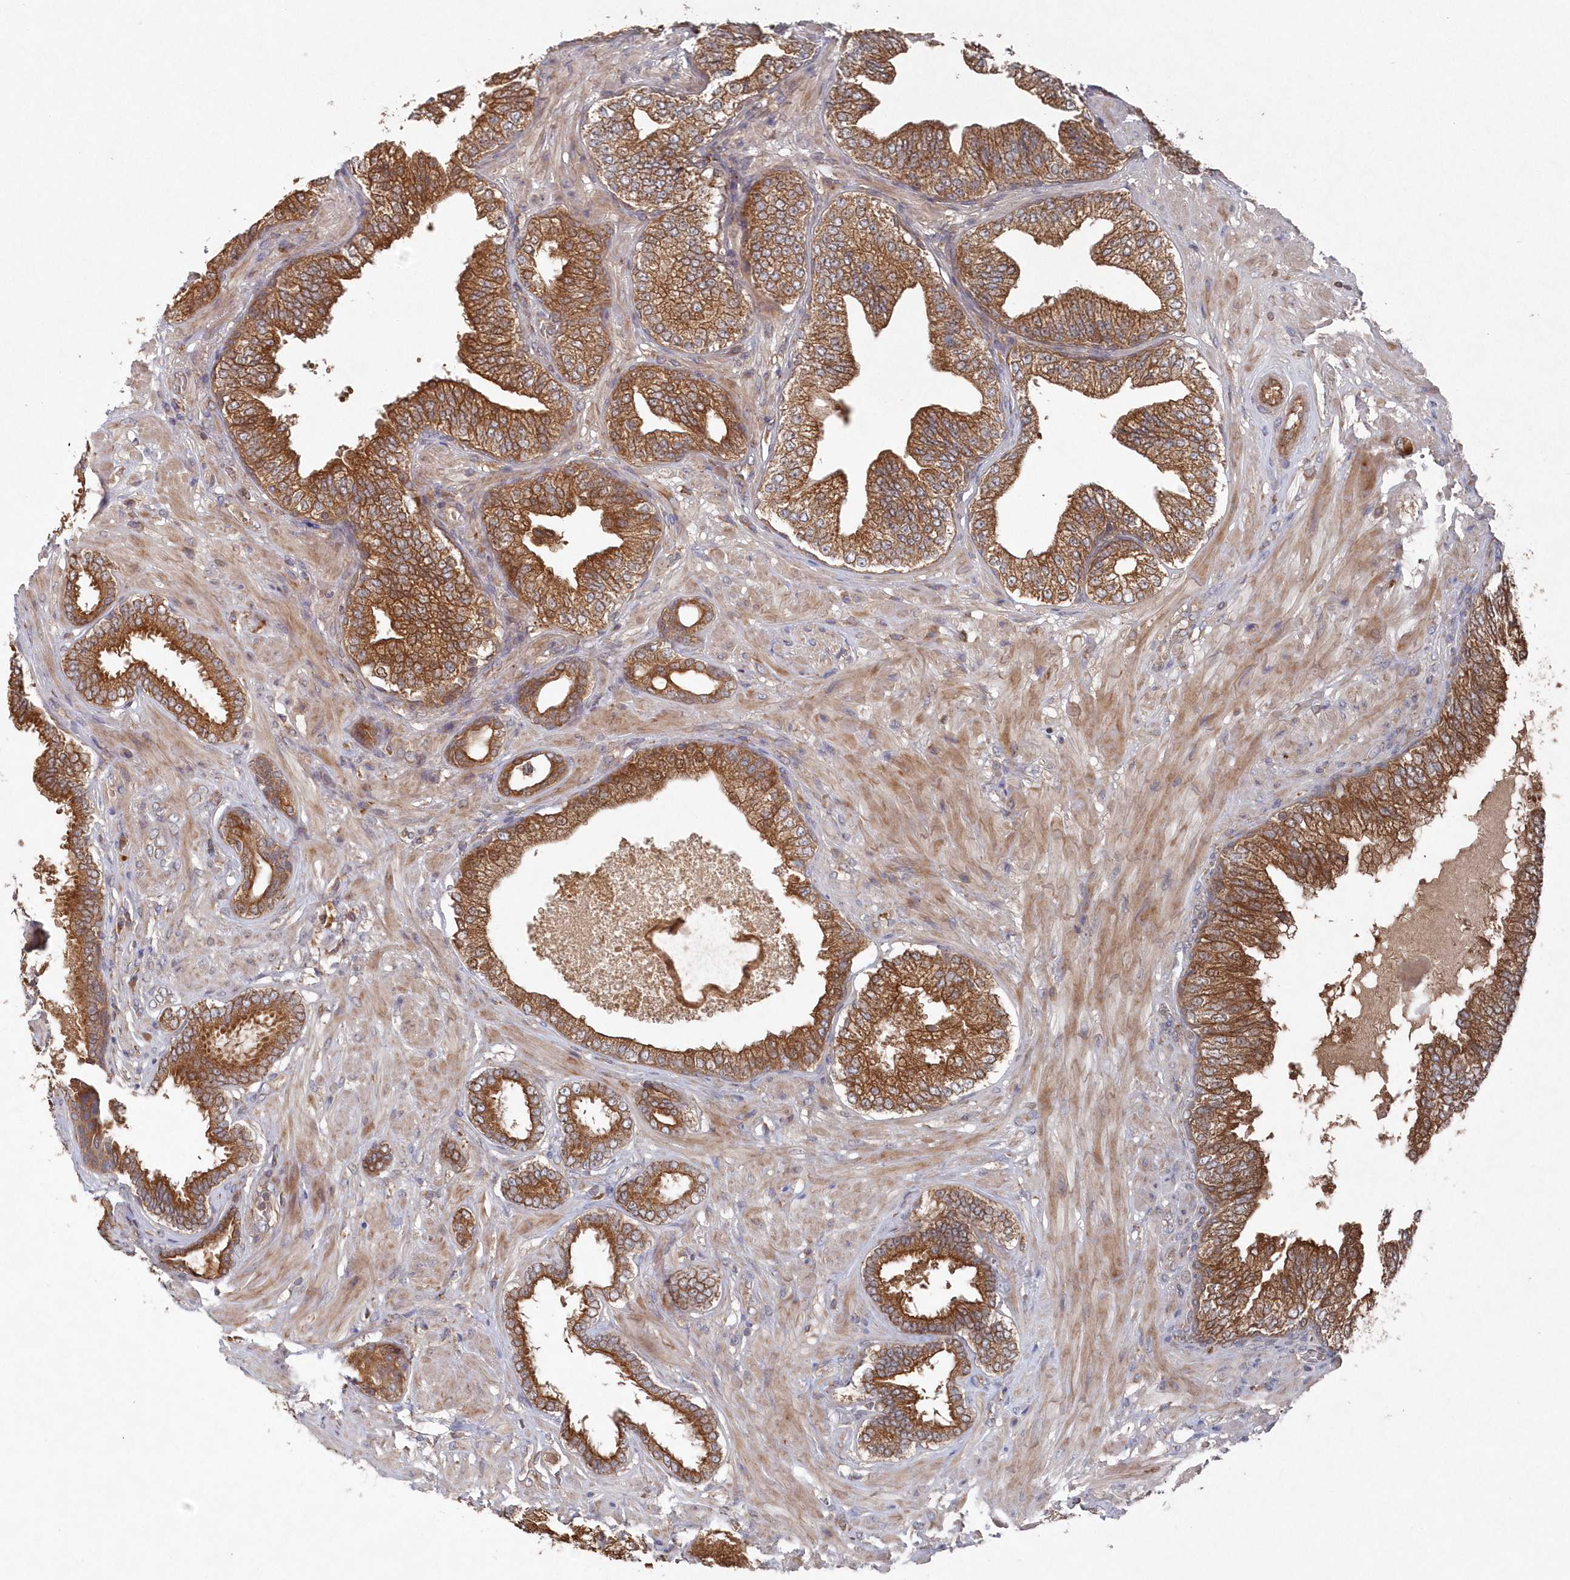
{"staining": {"intensity": "moderate", "quantity": ">75%", "location": "cytoplasmic/membranous"}, "tissue": "prostate cancer", "cell_type": "Tumor cells", "image_type": "cancer", "snomed": [{"axis": "morphology", "description": "Adenocarcinoma, High grade"}, {"axis": "topography", "description": "Prostate"}], "caption": "This photomicrograph displays prostate high-grade adenocarcinoma stained with immunohistochemistry (IHC) to label a protein in brown. The cytoplasmic/membranous of tumor cells show moderate positivity for the protein. Nuclei are counter-stained blue.", "gene": "ASNSD1", "patient": {"sex": "male", "age": 59}}